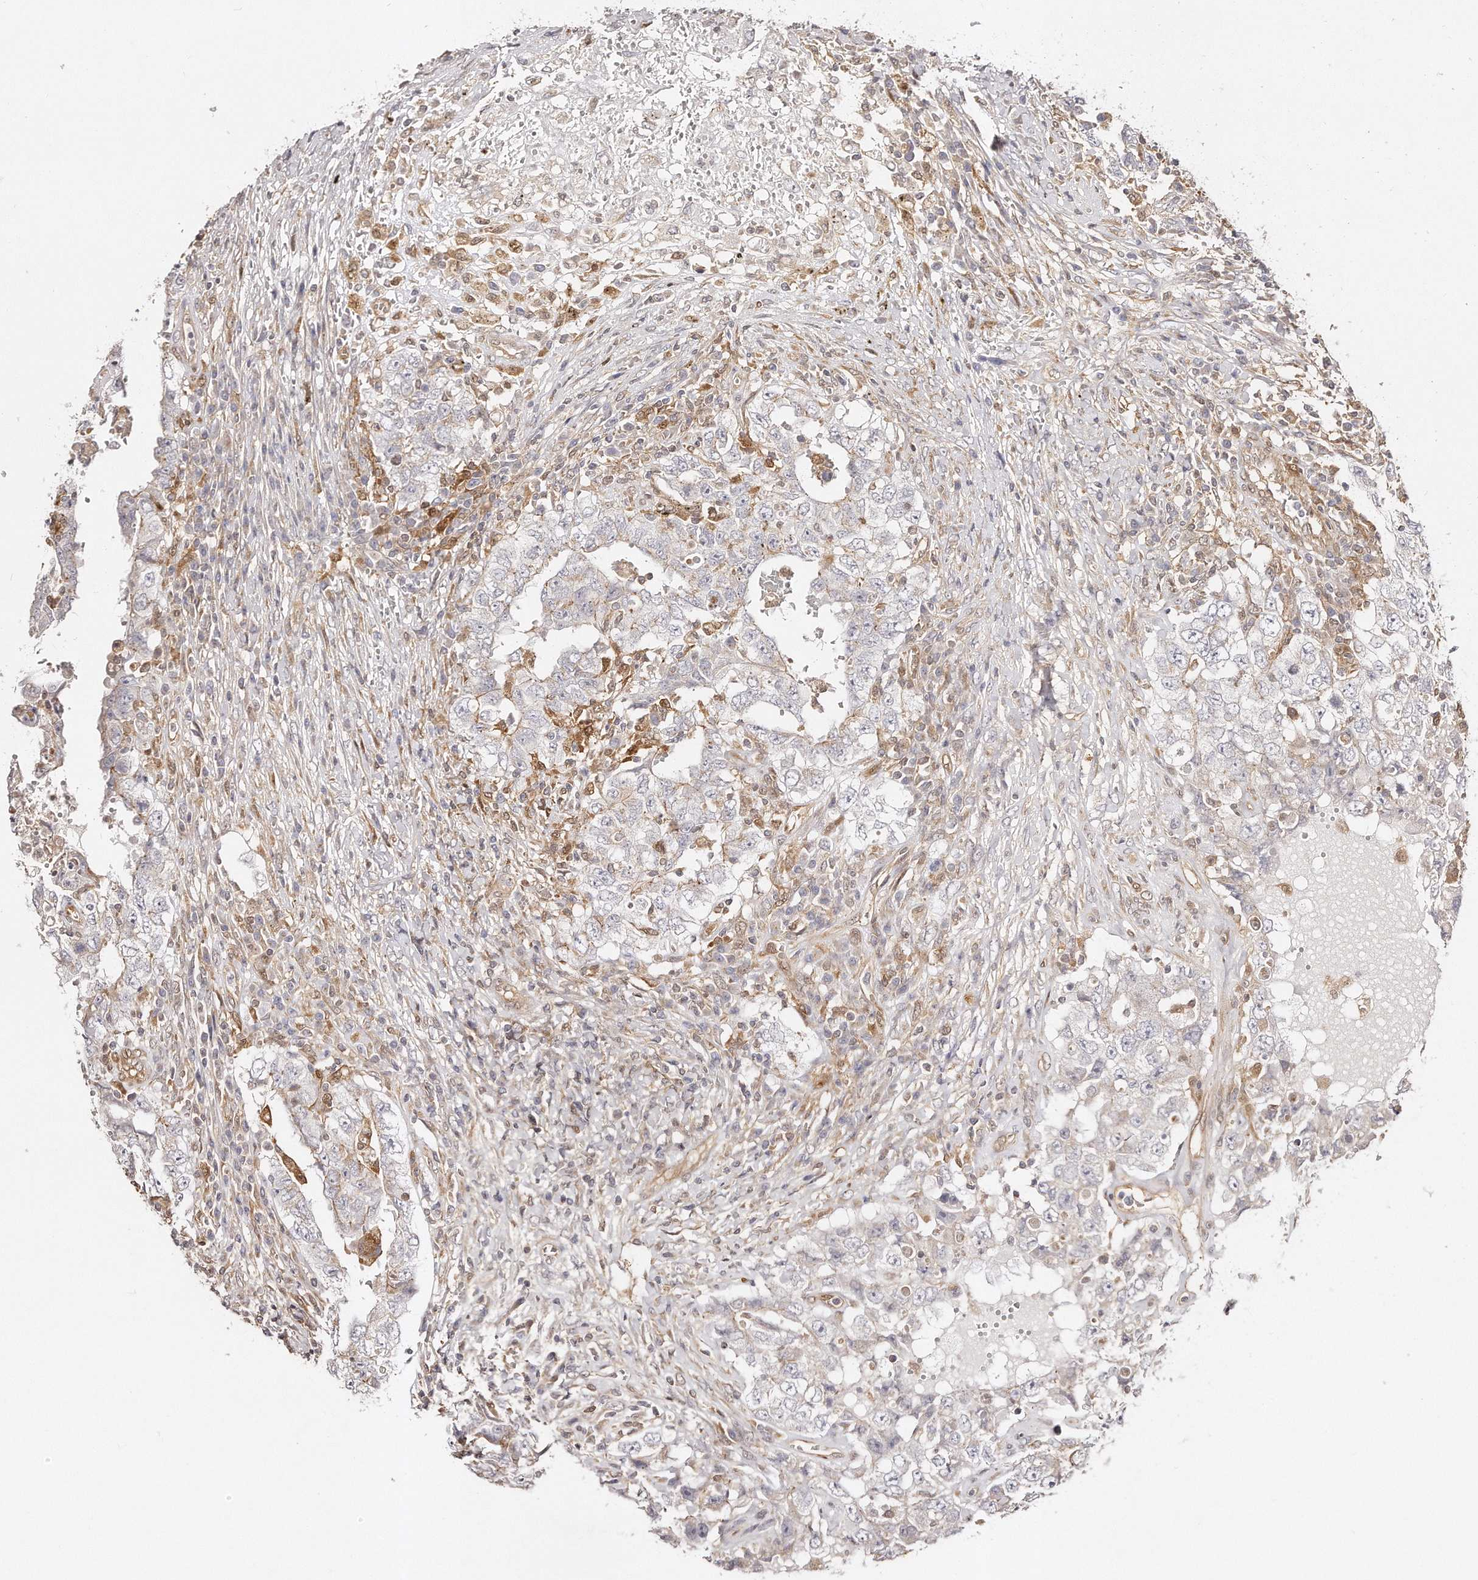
{"staining": {"intensity": "negative", "quantity": "none", "location": "none"}, "tissue": "testis cancer", "cell_type": "Tumor cells", "image_type": "cancer", "snomed": [{"axis": "morphology", "description": "Carcinoma, Embryonal, NOS"}, {"axis": "topography", "description": "Testis"}], "caption": "Embryonal carcinoma (testis) was stained to show a protein in brown. There is no significant positivity in tumor cells. (DAB IHC, high magnification).", "gene": "GBP4", "patient": {"sex": "male", "age": 26}}